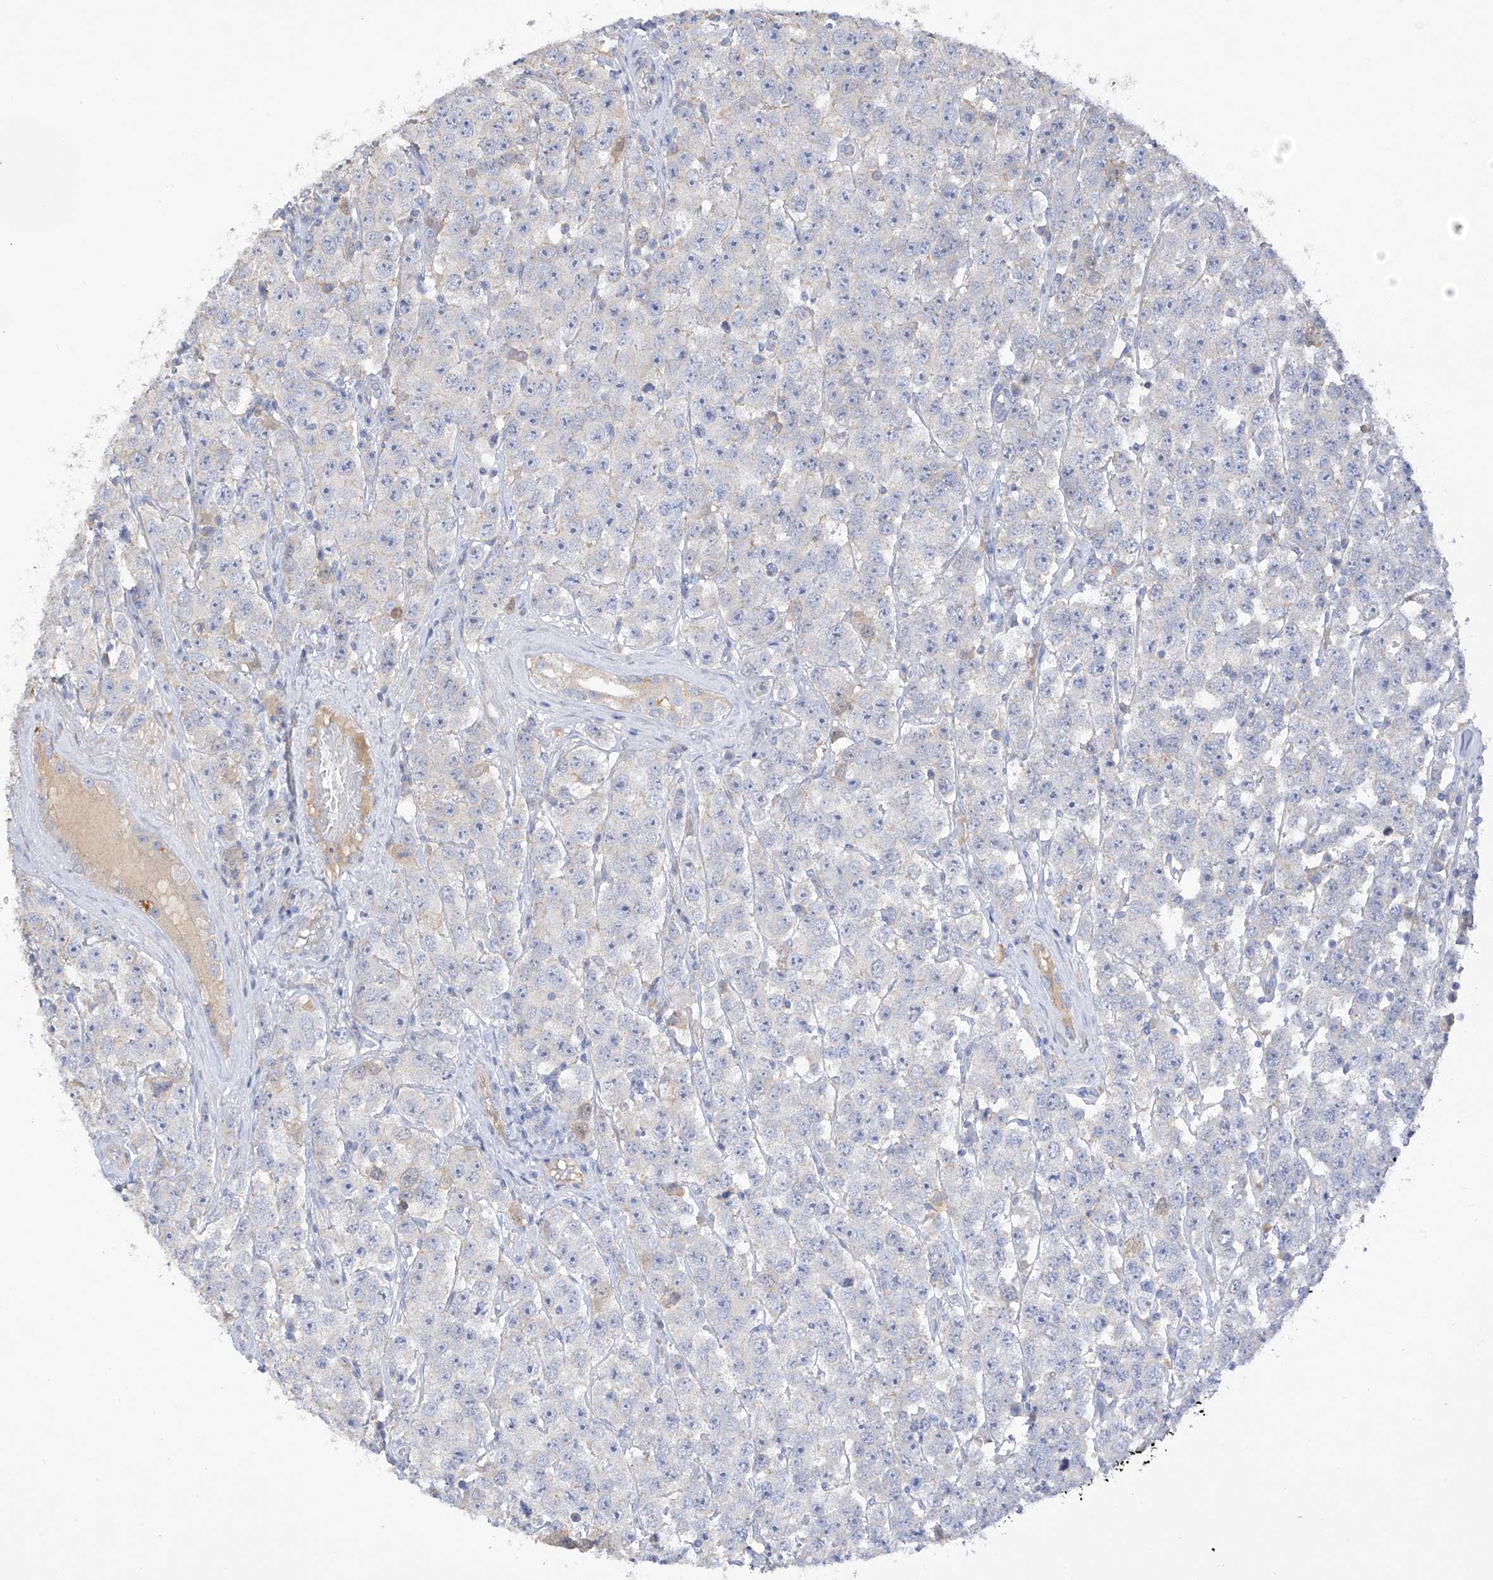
{"staining": {"intensity": "negative", "quantity": "none", "location": "none"}, "tissue": "testis cancer", "cell_type": "Tumor cells", "image_type": "cancer", "snomed": [{"axis": "morphology", "description": "Seminoma, NOS"}, {"axis": "topography", "description": "Testis"}], "caption": "Tumor cells are negative for protein expression in human testis cancer (seminoma).", "gene": "PRSS12", "patient": {"sex": "male", "age": 28}}